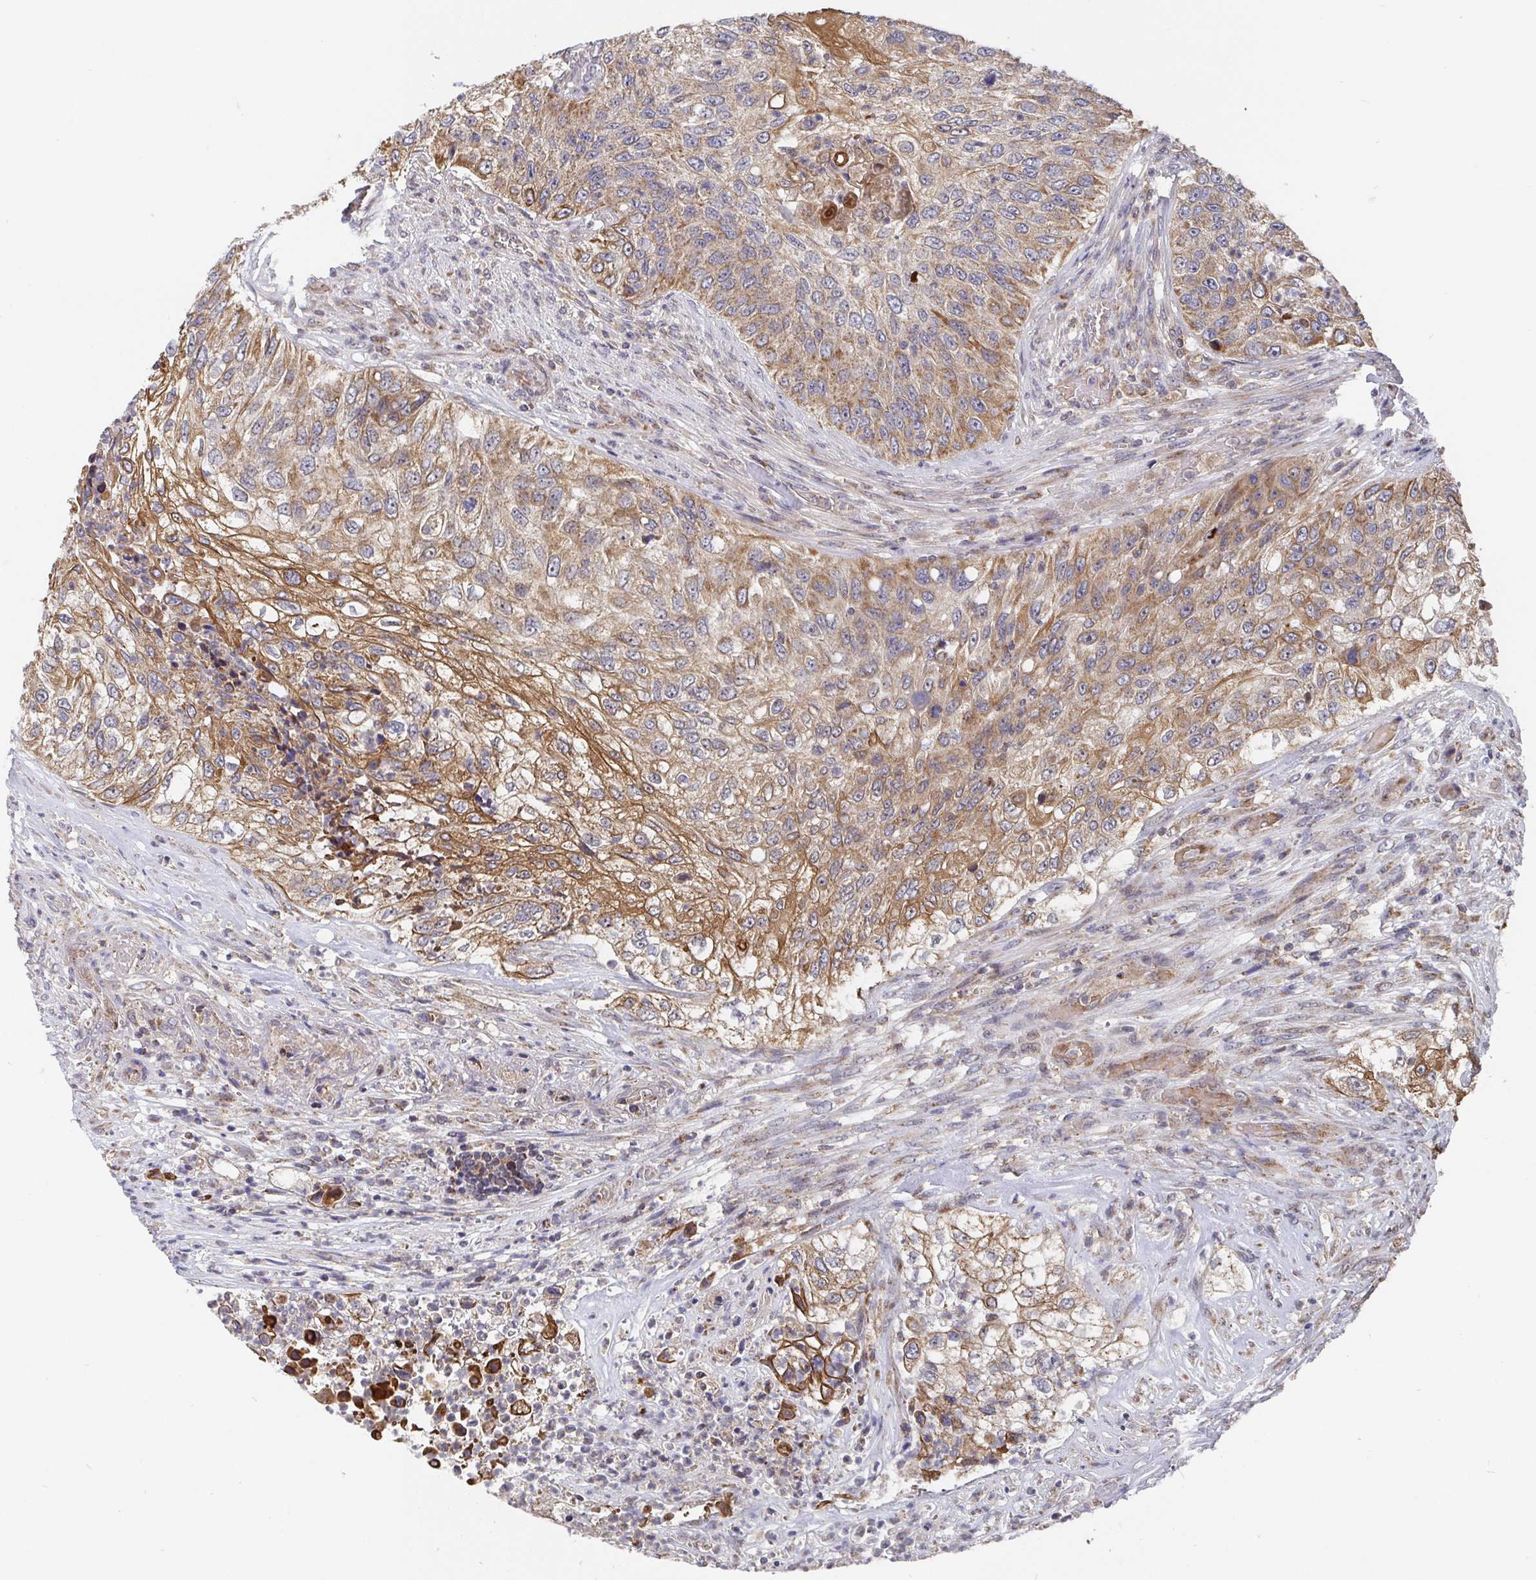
{"staining": {"intensity": "moderate", "quantity": ">75%", "location": "cytoplasmic/membranous"}, "tissue": "urothelial cancer", "cell_type": "Tumor cells", "image_type": "cancer", "snomed": [{"axis": "morphology", "description": "Urothelial carcinoma, High grade"}, {"axis": "topography", "description": "Urinary bladder"}], "caption": "Protein staining demonstrates moderate cytoplasmic/membranous staining in about >75% of tumor cells in high-grade urothelial carcinoma. The staining is performed using DAB (3,3'-diaminobenzidine) brown chromogen to label protein expression. The nuclei are counter-stained blue using hematoxylin.", "gene": "PDF", "patient": {"sex": "female", "age": 60}}